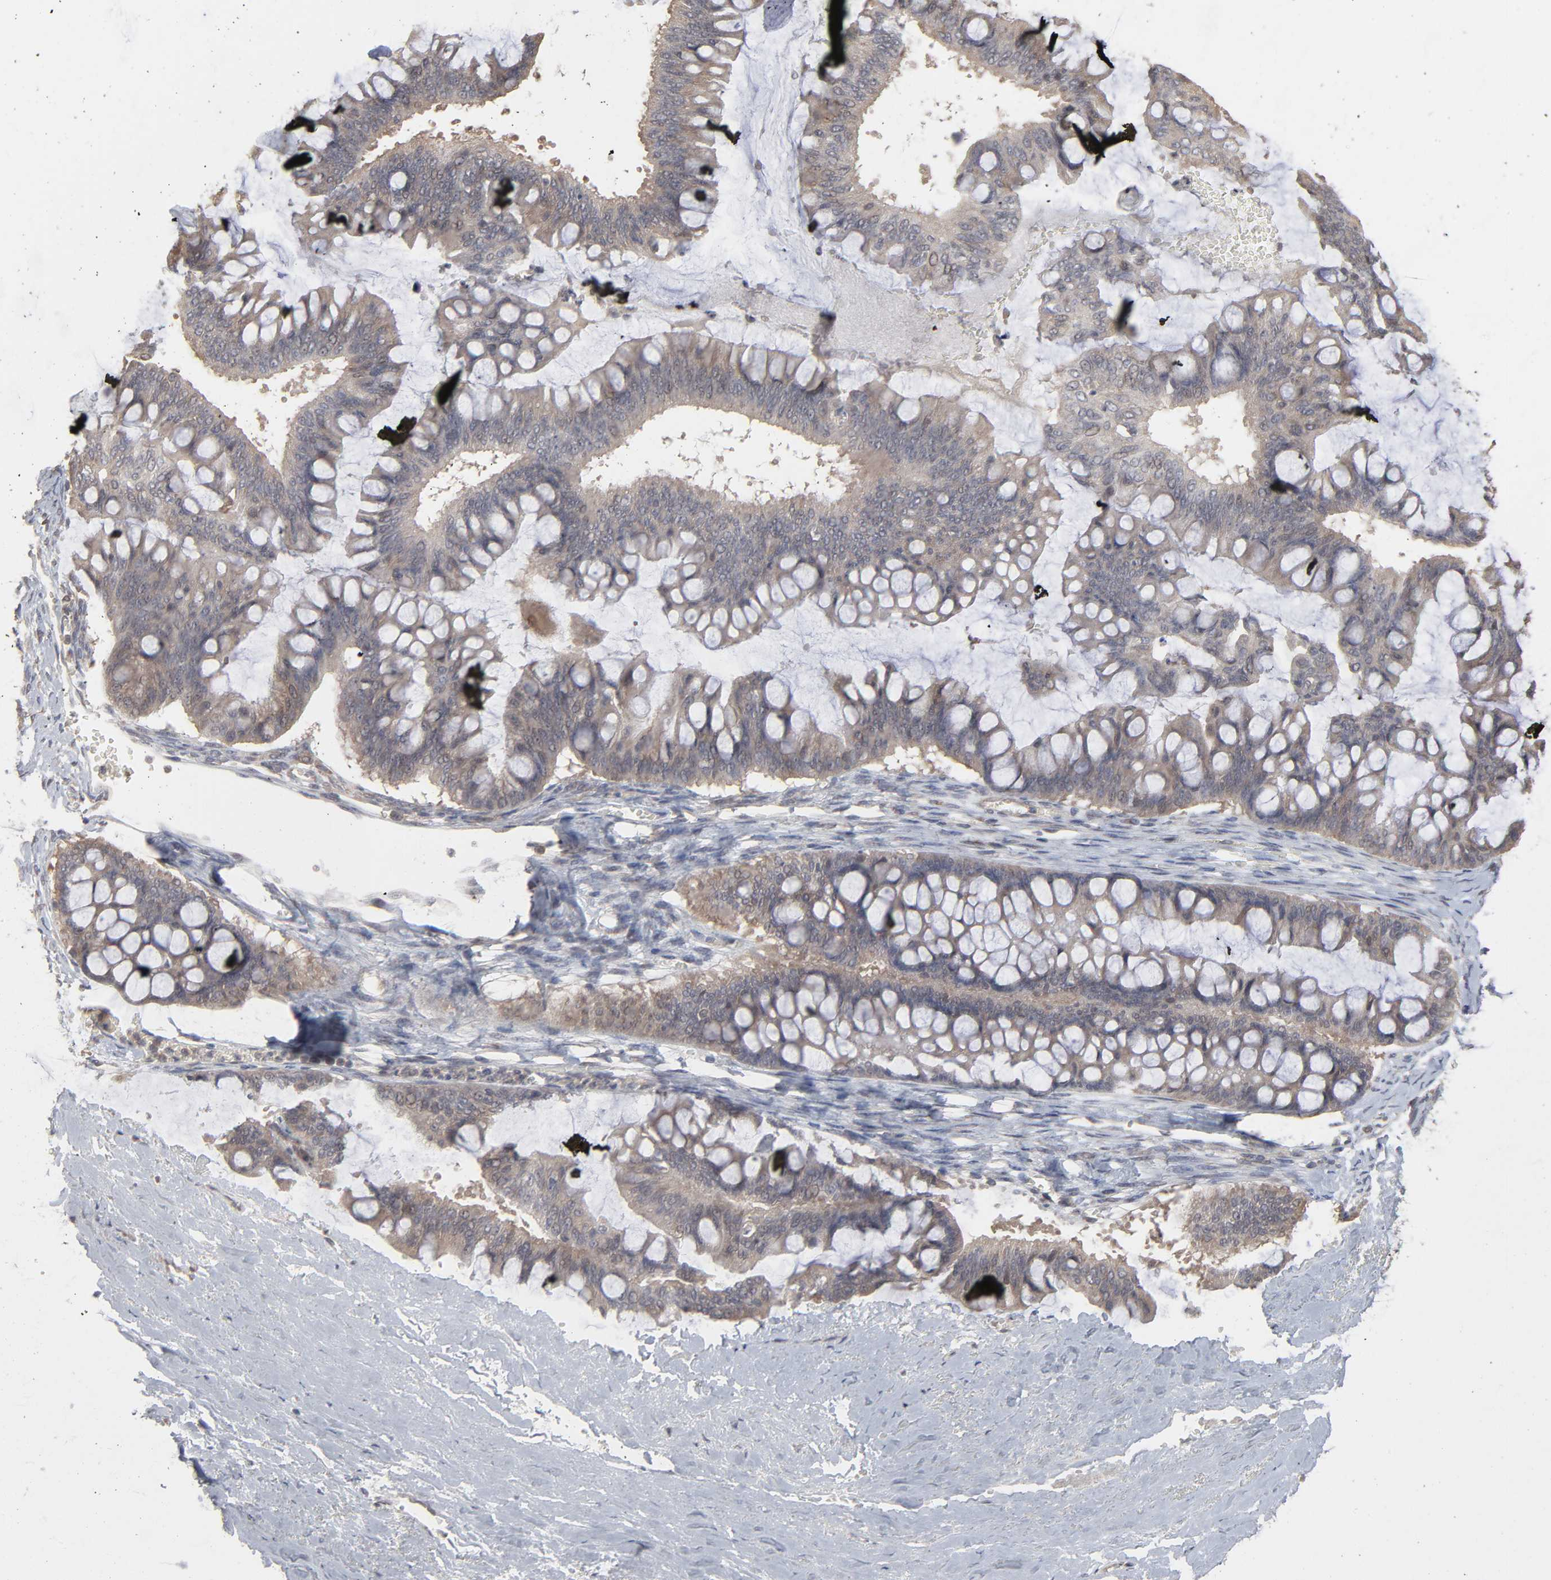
{"staining": {"intensity": "weak", "quantity": ">75%", "location": "cytoplasmic/membranous"}, "tissue": "ovarian cancer", "cell_type": "Tumor cells", "image_type": "cancer", "snomed": [{"axis": "morphology", "description": "Cystadenocarcinoma, mucinous, NOS"}, {"axis": "topography", "description": "Ovary"}], "caption": "Mucinous cystadenocarcinoma (ovarian) was stained to show a protein in brown. There is low levels of weak cytoplasmic/membranous positivity in about >75% of tumor cells.", "gene": "SCFD1", "patient": {"sex": "female", "age": 73}}